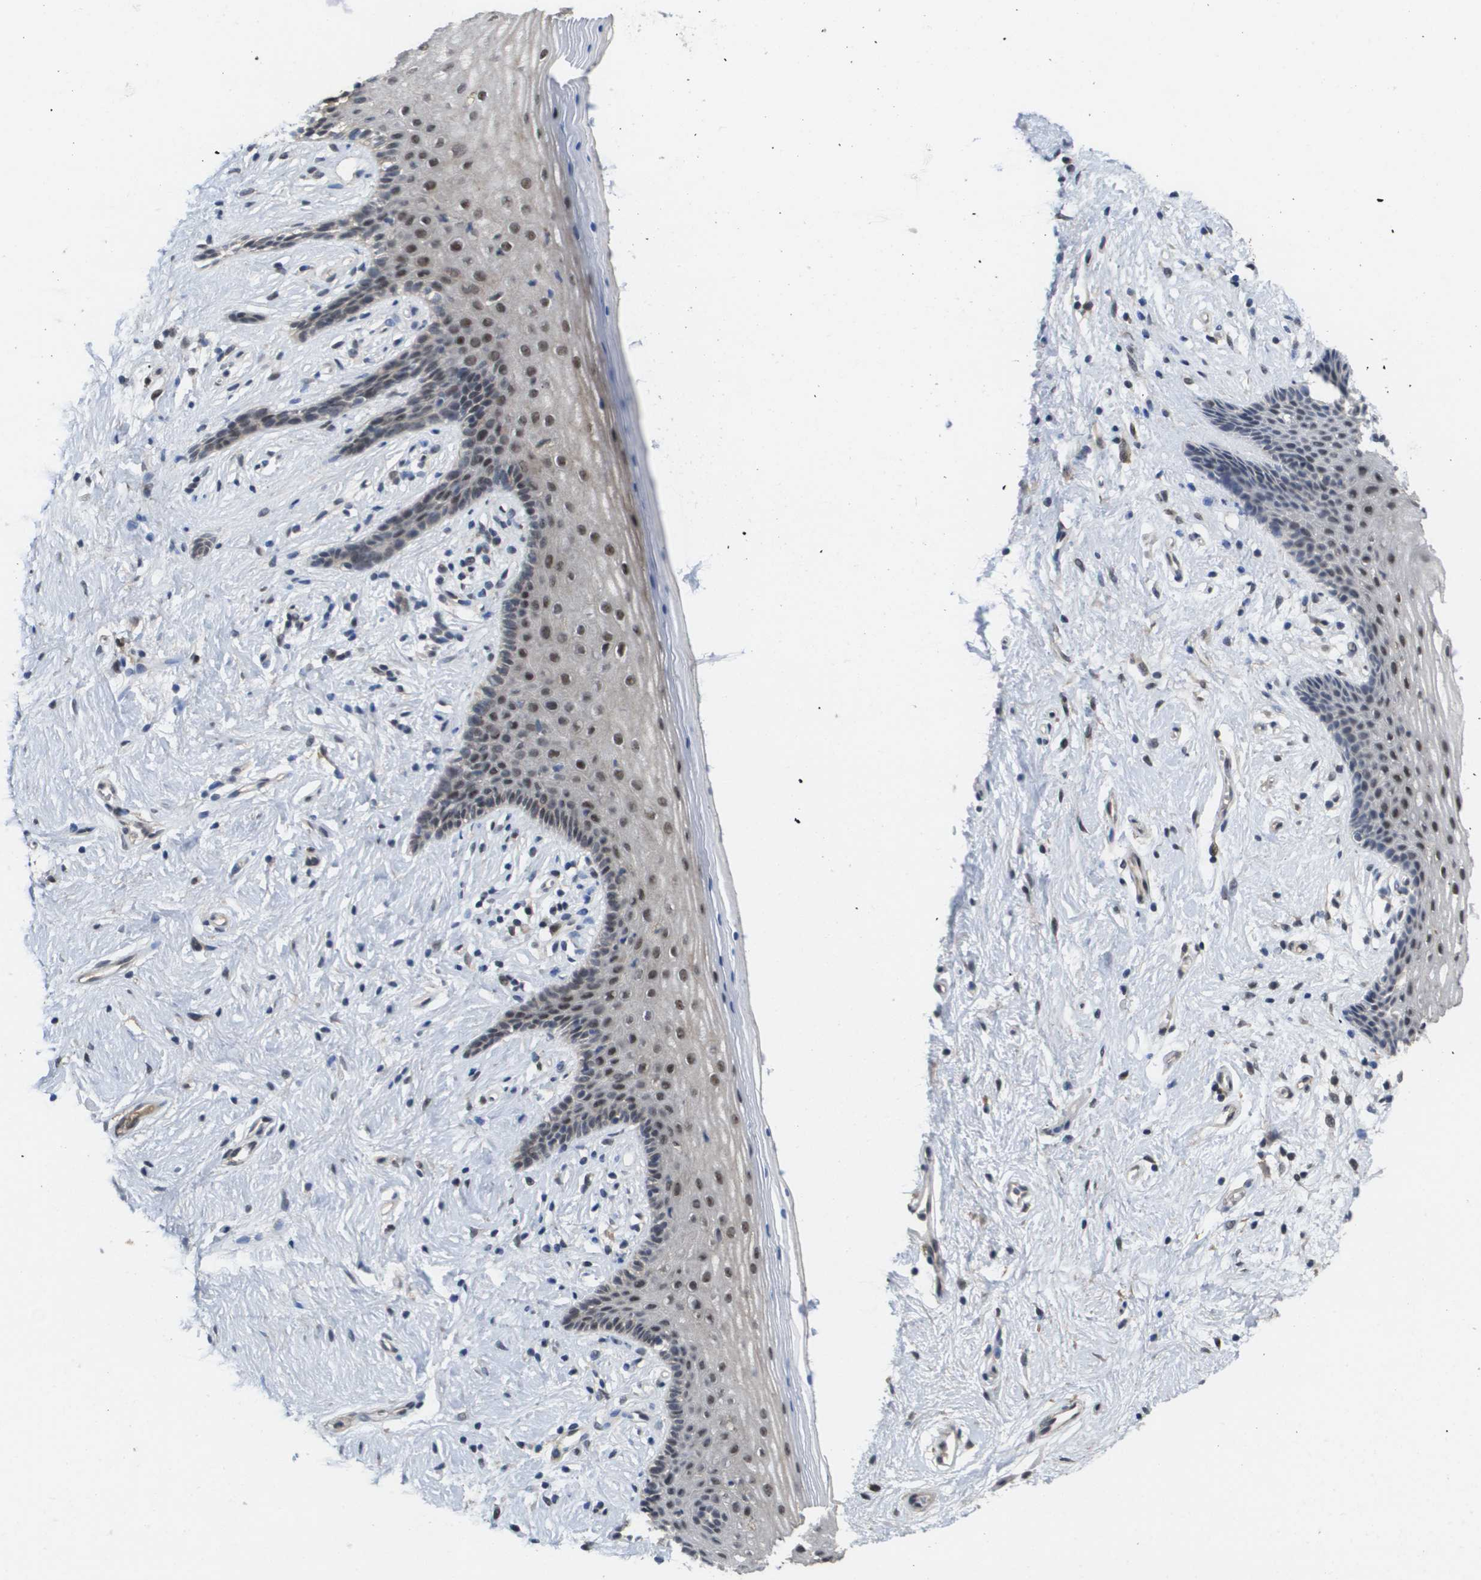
{"staining": {"intensity": "weak", "quantity": "25%-75%", "location": "nuclear"}, "tissue": "vagina", "cell_type": "Squamous epithelial cells", "image_type": "normal", "snomed": [{"axis": "morphology", "description": "Normal tissue, NOS"}, {"axis": "topography", "description": "Vagina"}], "caption": "Human vagina stained with a brown dye exhibits weak nuclear positive staining in about 25%-75% of squamous epithelial cells.", "gene": "AMBRA1", "patient": {"sex": "female", "age": 44}}